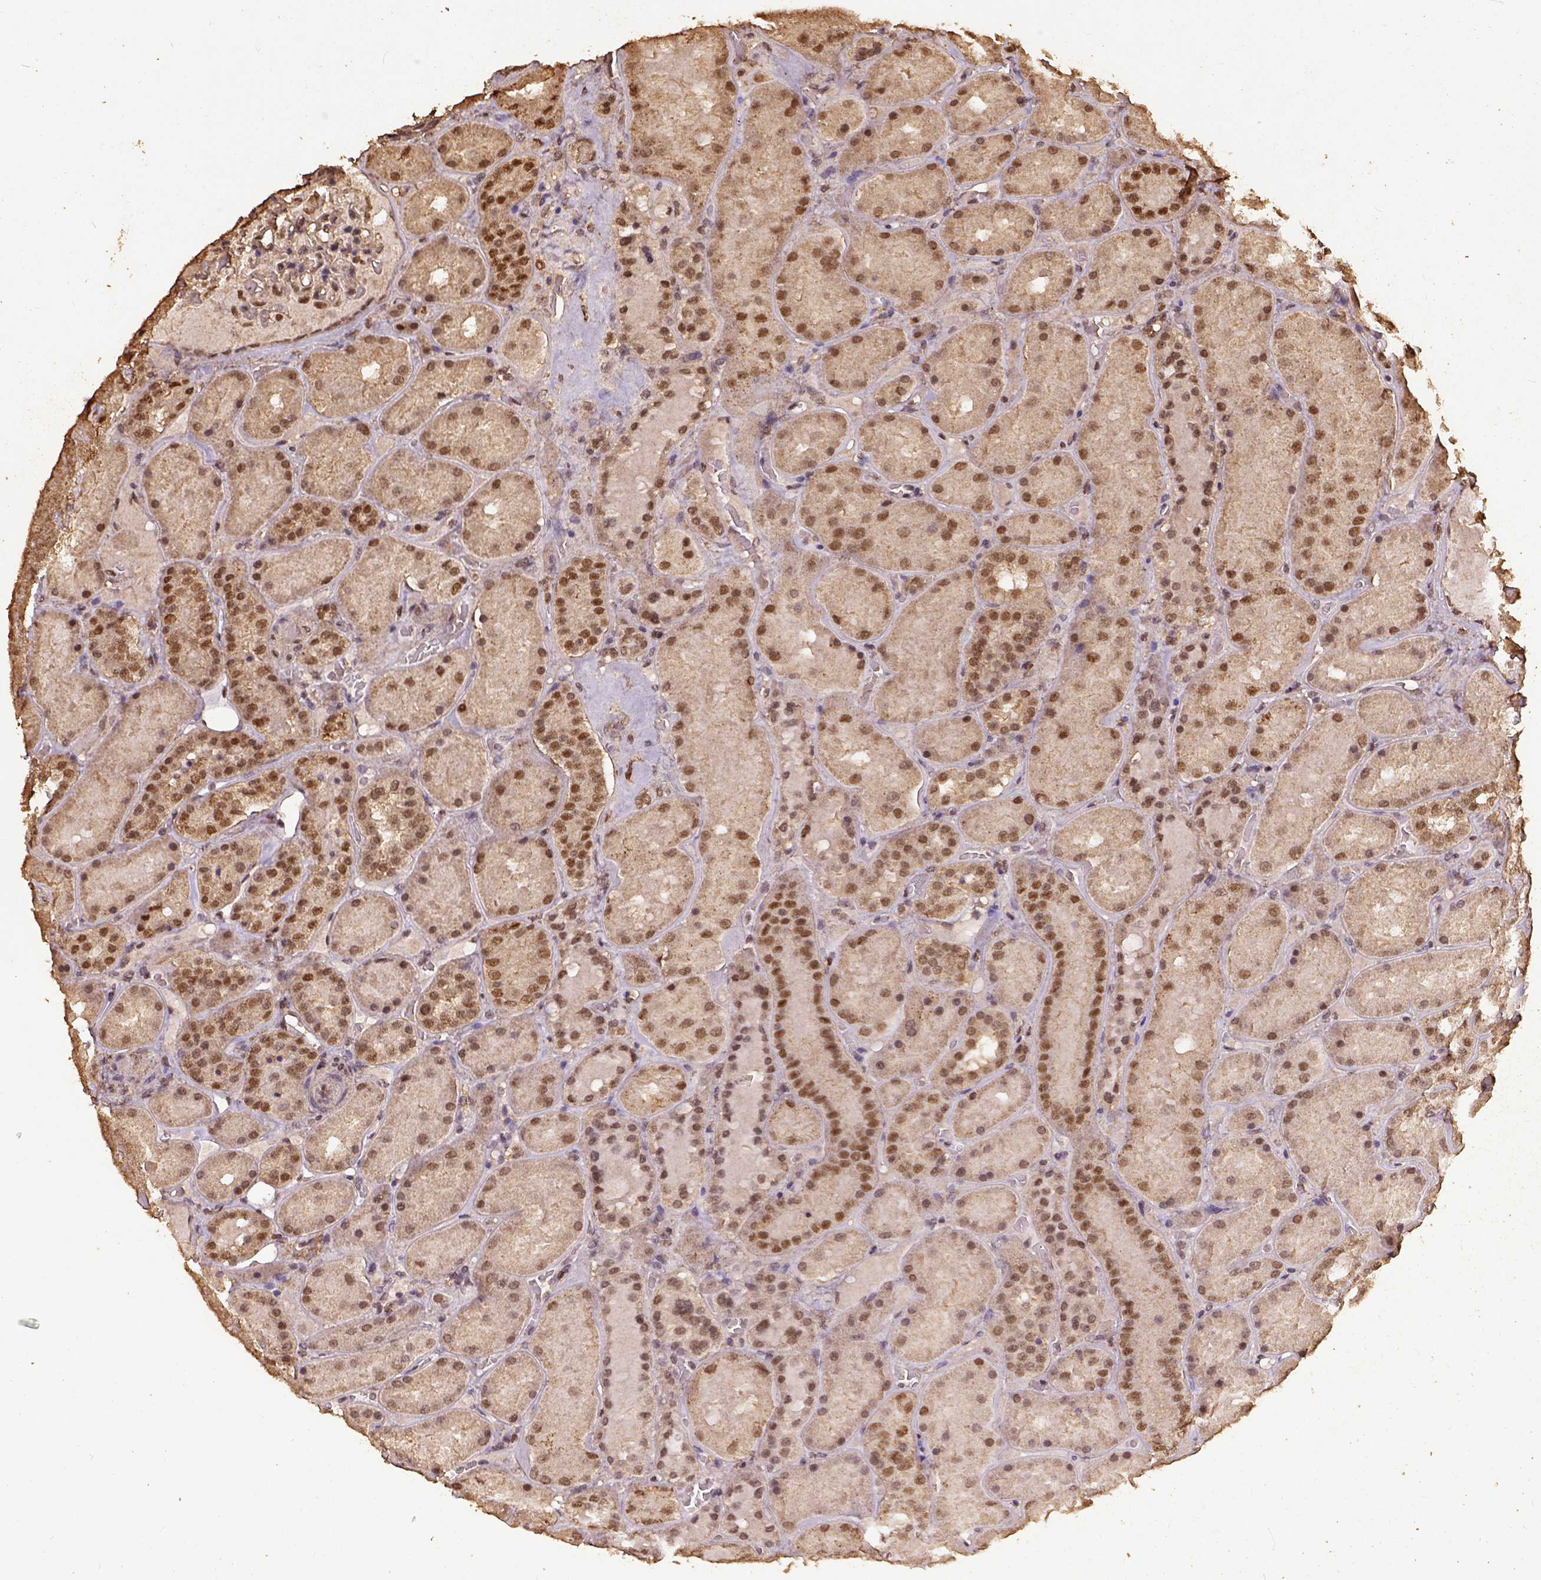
{"staining": {"intensity": "strong", "quantity": "25%-75%", "location": "nuclear"}, "tissue": "kidney", "cell_type": "Cells in glomeruli", "image_type": "normal", "snomed": [{"axis": "morphology", "description": "Normal tissue, NOS"}, {"axis": "topography", "description": "Kidney"}], "caption": "A brown stain labels strong nuclear expression of a protein in cells in glomeruli of unremarkable human kidney. The protein of interest is shown in brown color, while the nuclei are stained blue.", "gene": "NACC1", "patient": {"sex": "male", "age": 73}}